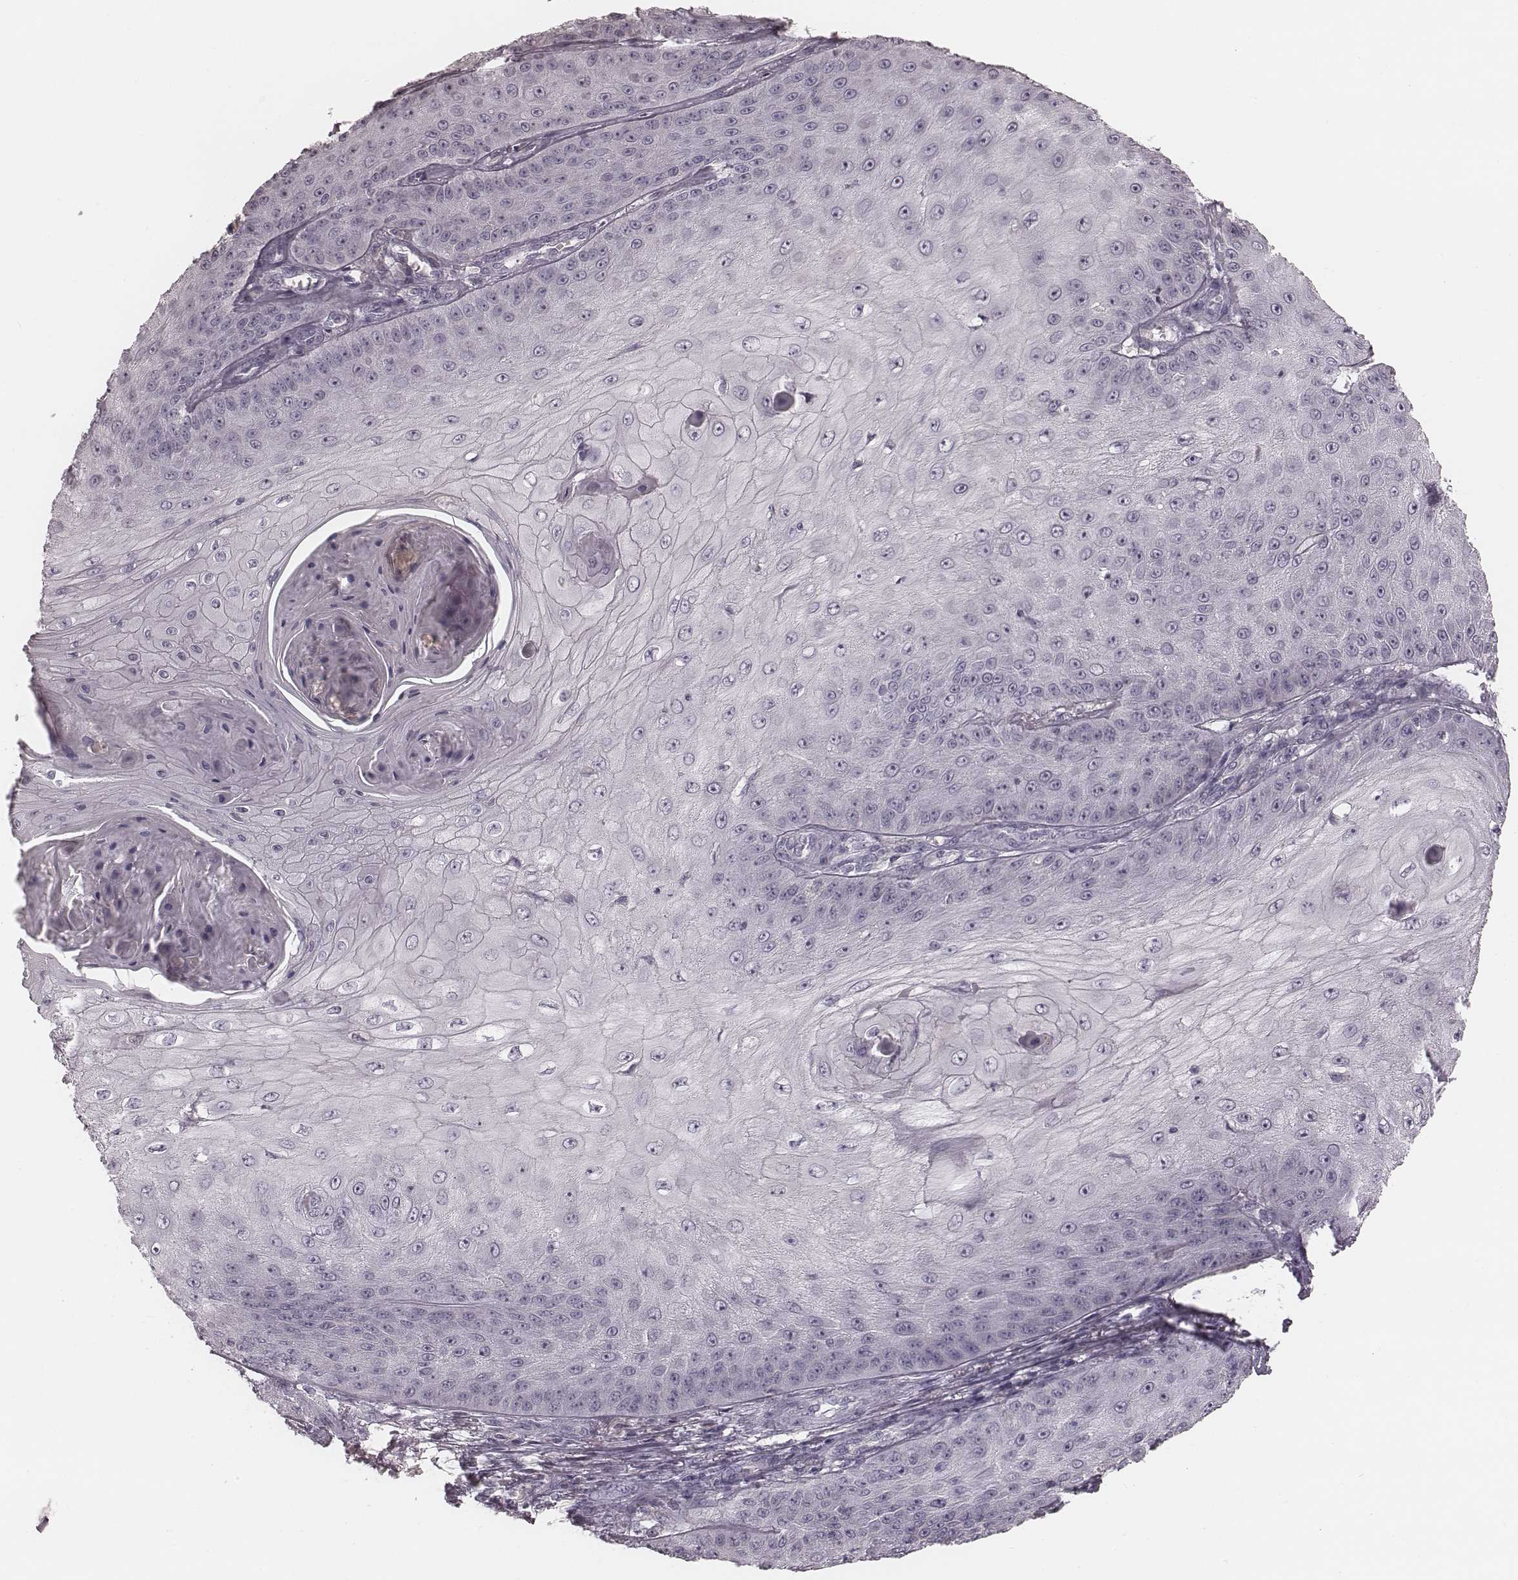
{"staining": {"intensity": "negative", "quantity": "none", "location": "none"}, "tissue": "skin cancer", "cell_type": "Tumor cells", "image_type": "cancer", "snomed": [{"axis": "morphology", "description": "Squamous cell carcinoma, NOS"}, {"axis": "topography", "description": "Skin"}], "caption": "This photomicrograph is of skin cancer stained with immunohistochemistry (IHC) to label a protein in brown with the nuclei are counter-stained blue. There is no expression in tumor cells. (DAB (3,3'-diaminobenzidine) immunohistochemistry (IHC) with hematoxylin counter stain).", "gene": "SMIM24", "patient": {"sex": "male", "age": 70}}